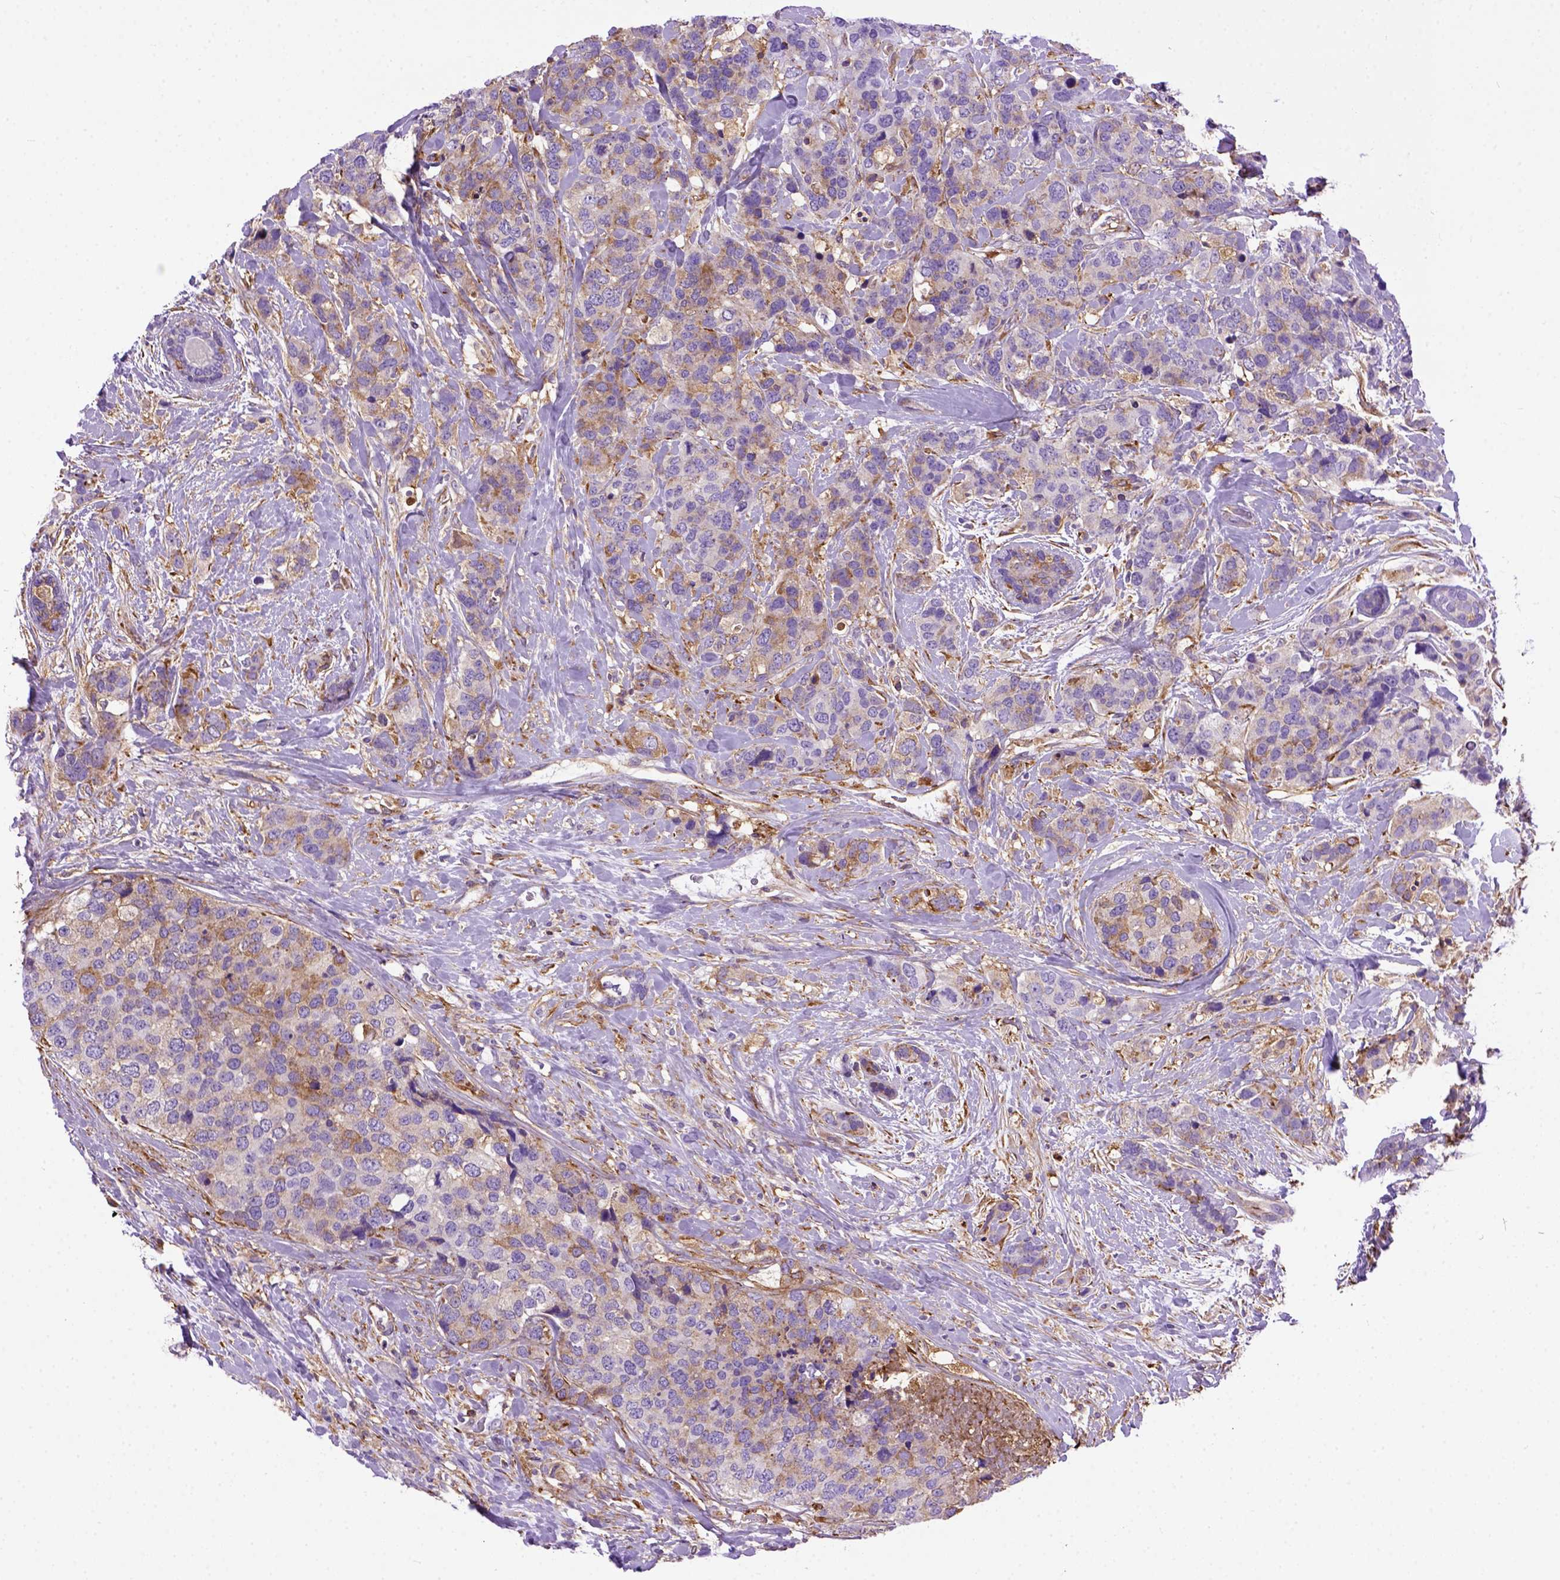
{"staining": {"intensity": "moderate", "quantity": "25%-75%", "location": "cytoplasmic/membranous"}, "tissue": "breast cancer", "cell_type": "Tumor cells", "image_type": "cancer", "snomed": [{"axis": "morphology", "description": "Lobular carcinoma"}, {"axis": "topography", "description": "Breast"}], "caption": "Moderate cytoplasmic/membranous protein expression is identified in about 25%-75% of tumor cells in lobular carcinoma (breast).", "gene": "MVP", "patient": {"sex": "female", "age": 59}}